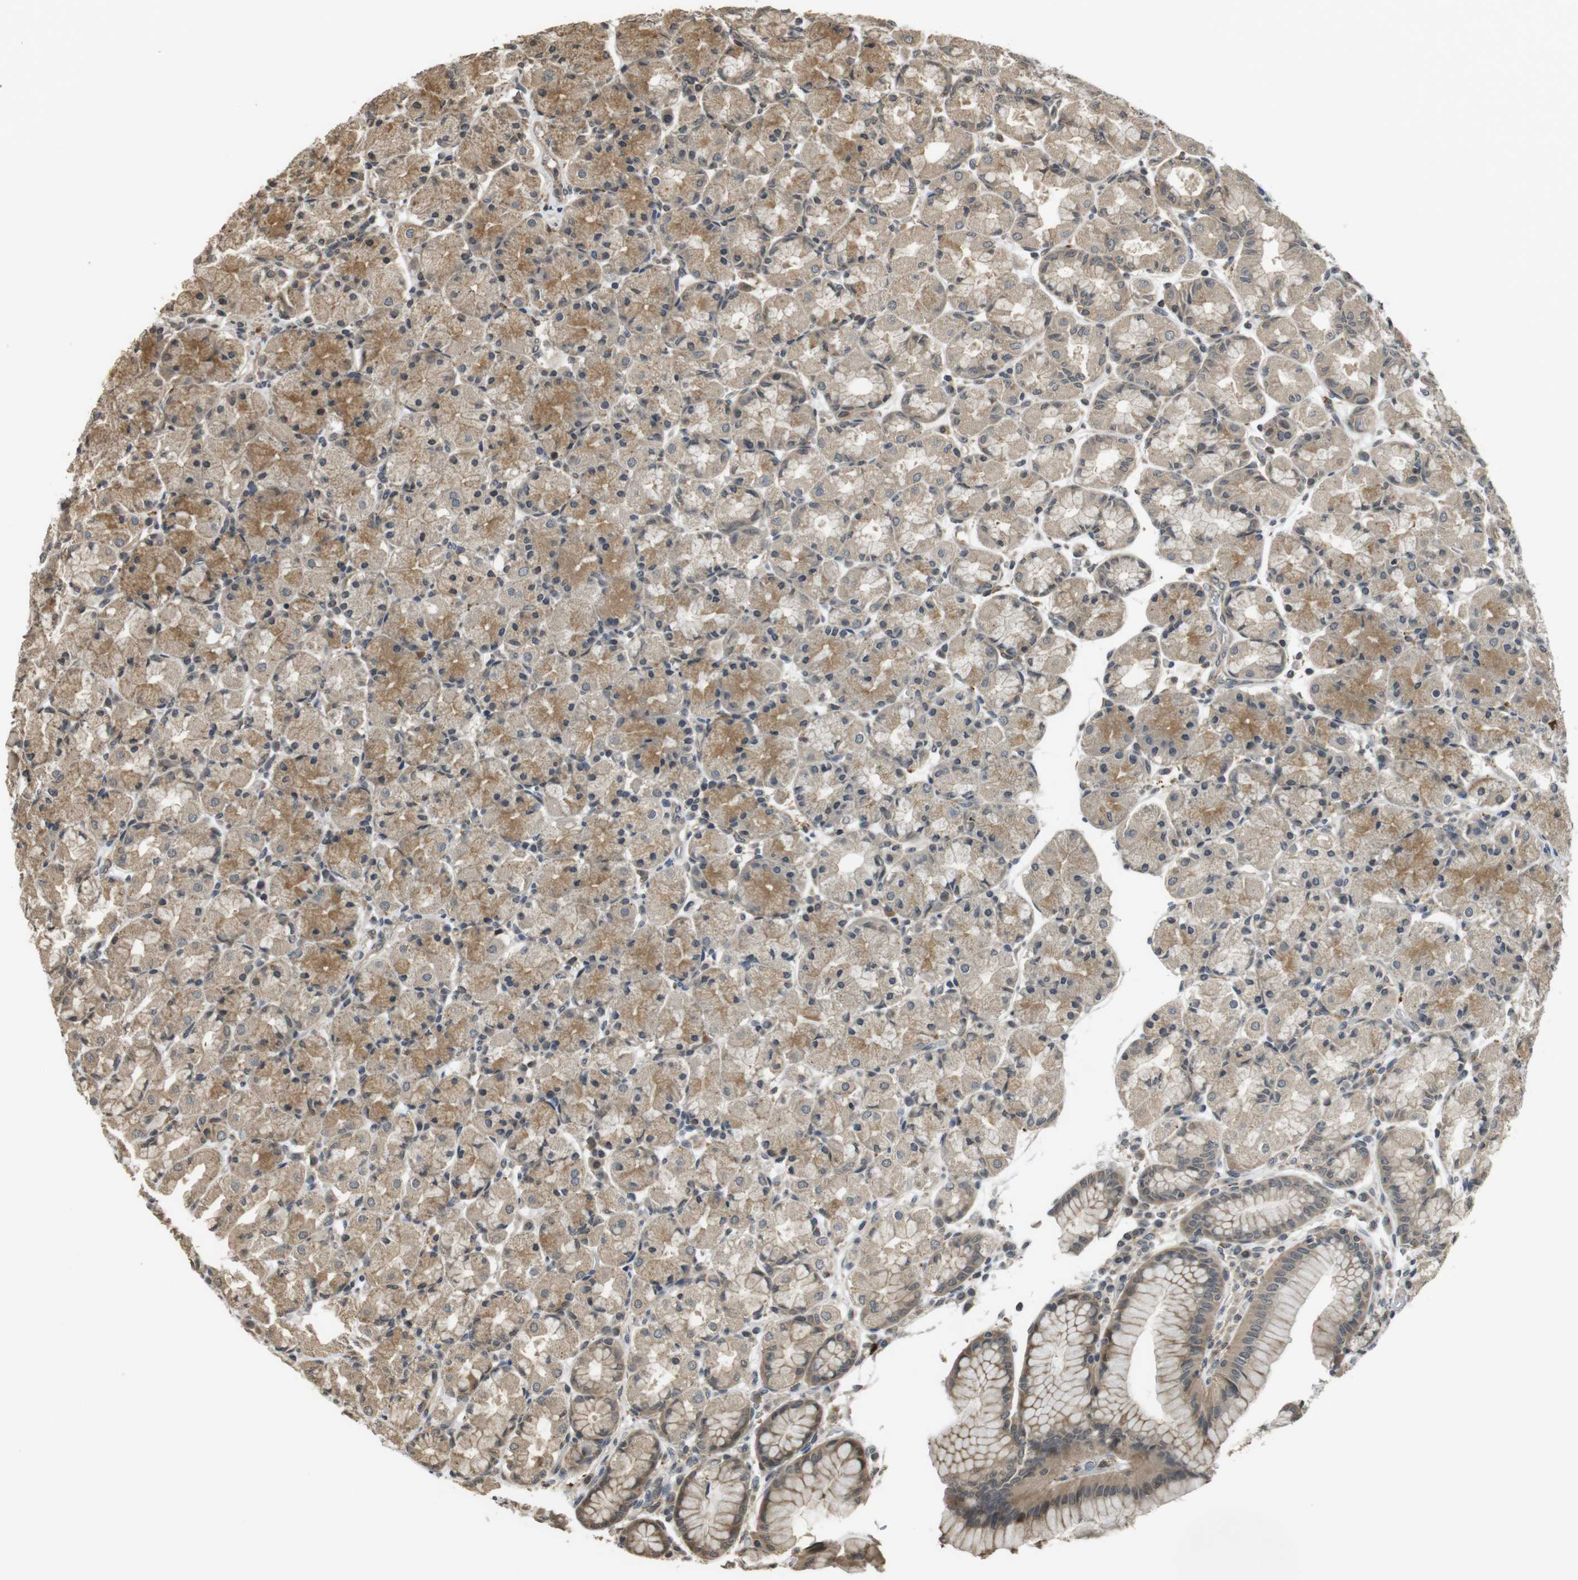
{"staining": {"intensity": "moderate", "quantity": ">75%", "location": "cytoplasmic/membranous"}, "tissue": "stomach", "cell_type": "Glandular cells", "image_type": "normal", "snomed": [{"axis": "morphology", "description": "Normal tissue, NOS"}, {"axis": "topography", "description": "Stomach, upper"}], "caption": "Protein staining displays moderate cytoplasmic/membranous expression in approximately >75% of glandular cells in unremarkable stomach. (DAB = brown stain, brightfield microscopy at high magnification).", "gene": "FZD10", "patient": {"sex": "male", "age": 68}}